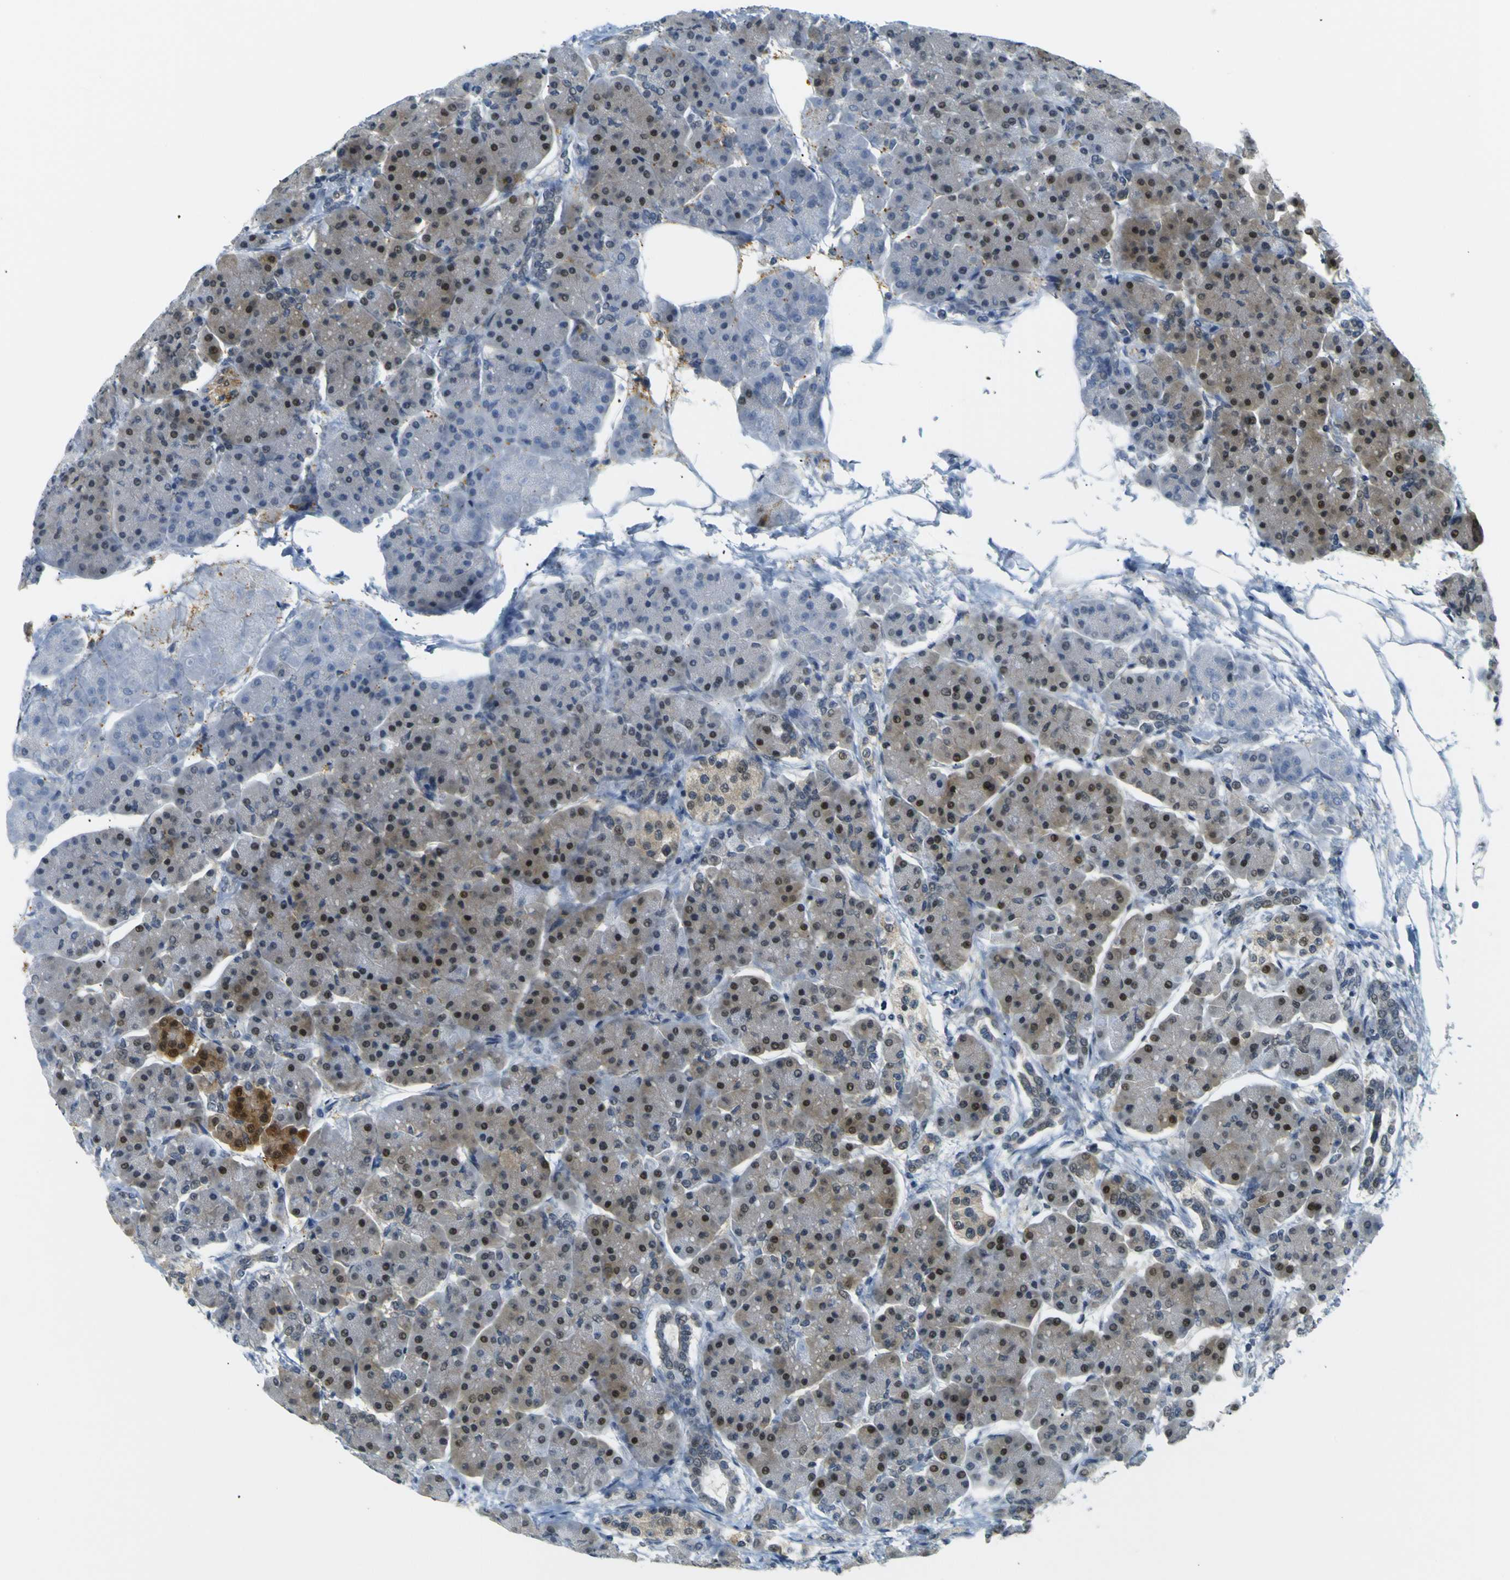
{"staining": {"intensity": "moderate", "quantity": ">75%", "location": "cytoplasmic/membranous,nuclear"}, "tissue": "pancreas", "cell_type": "Exocrine glandular cells", "image_type": "normal", "snomed": [{"axis": "morphology", "description": "Normal tissue, NOS"}, {"axis": "topography", "description": "Pancreas"}], "caption": "Brown immunohistochemical staining in unremarkable human pancreas exhibits moderate cytoplasmic/membranous,nuclear positivity in about >75% of exocrine glandular cells. (IHC, brightfield microscopy, high magnification).", "gene": "SKP1", "patient": {"sex": "female", "age": 70}}